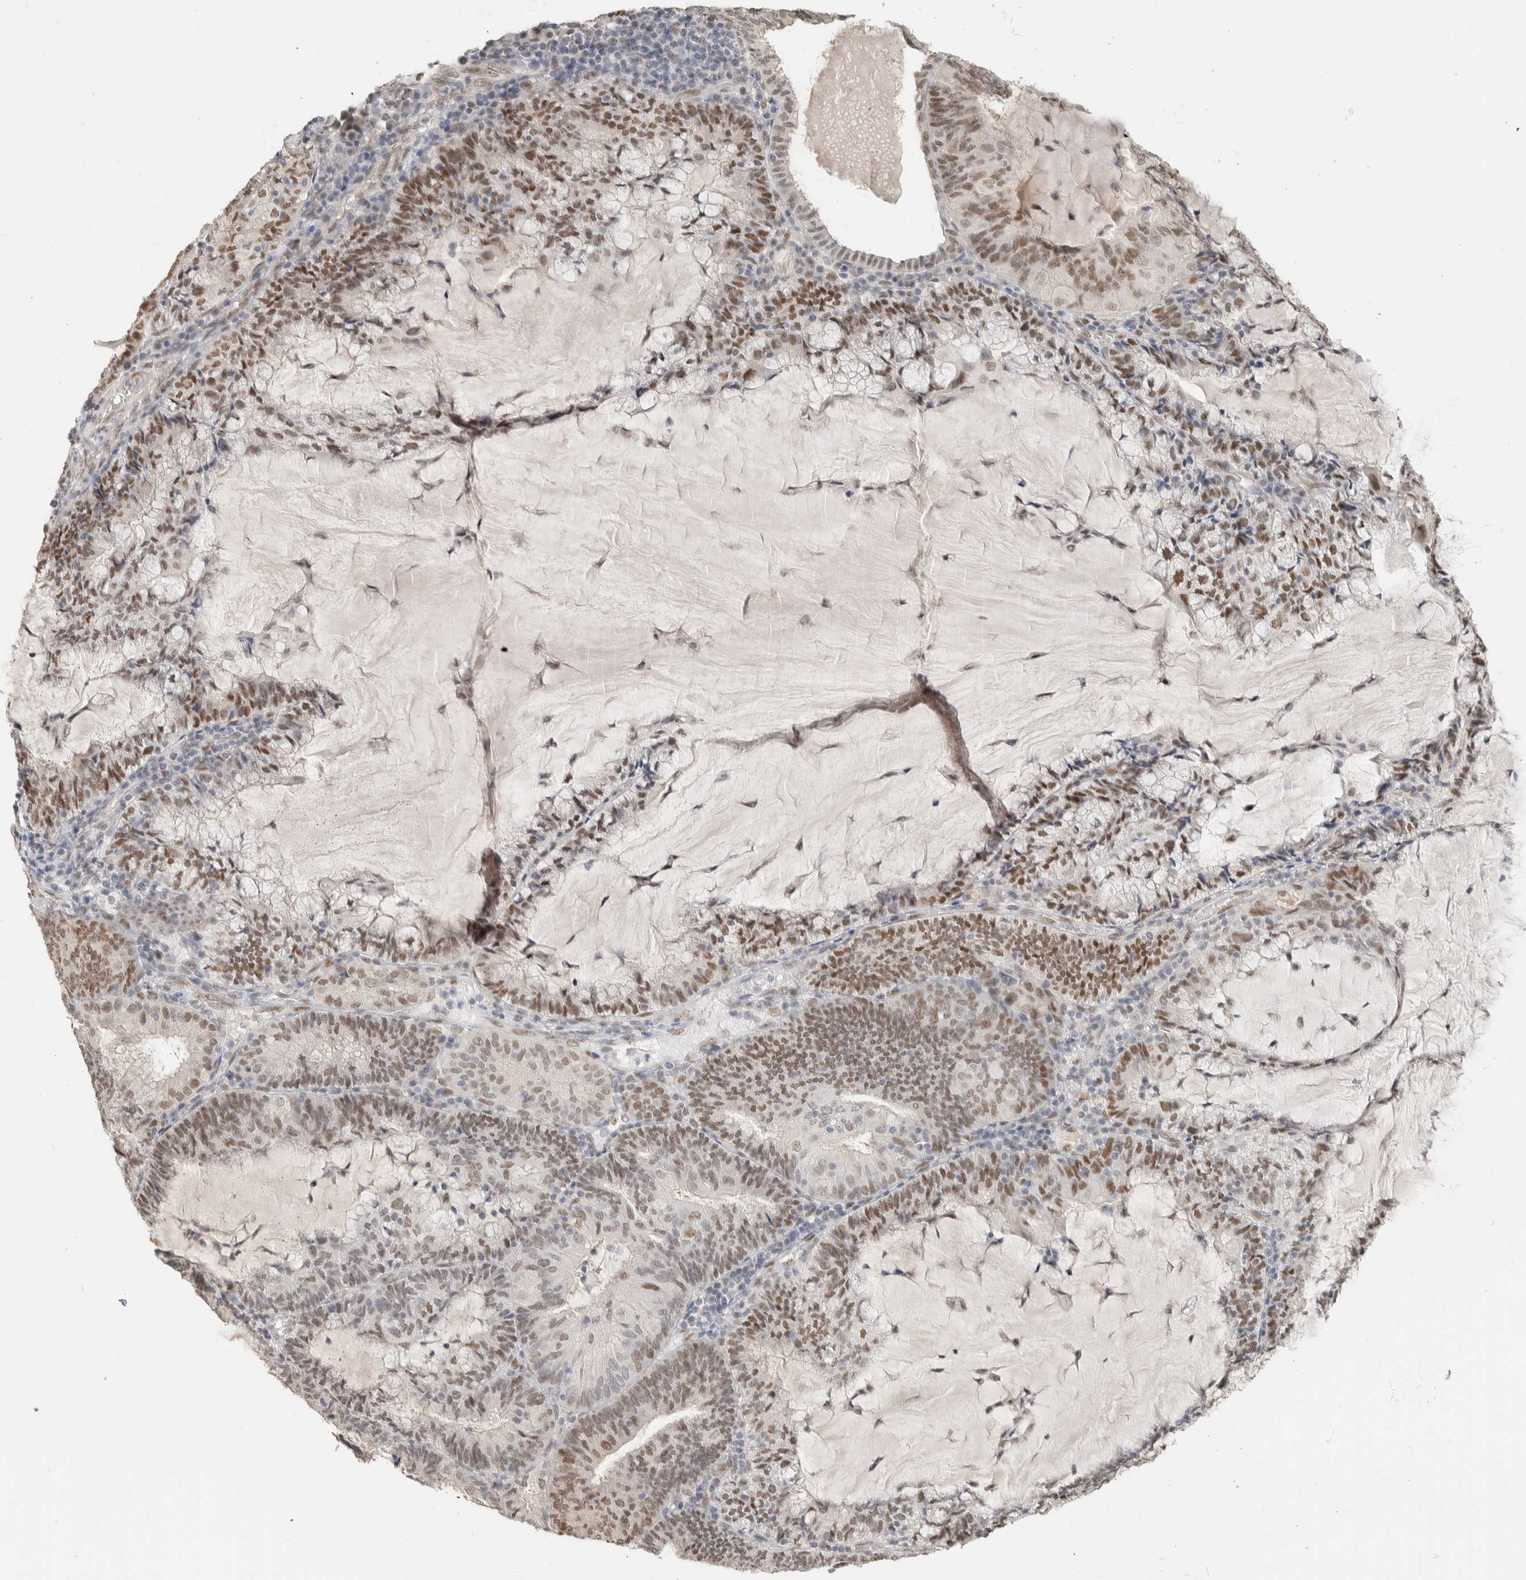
{"staining": {"intensity": "moderate", "quantity": ">75%", "location": "nuclear"}, "tissue": "endometrial cancer", "cell_type": "Tumor cells", "image_type": "cancer", "snomed": [{"axis": "morphology", "description": "Adenocarcinoma, NOS"}, {"axis": "topography", "description": "Endometrium"}], "caption": "A high-resolution image shows immunohistochemistry staining of endometrial cancer, which exhibits moderate nuclear expression in about >75% of tumor cells. (brown staining indicates protein expression, while blue staining denotes nuclei).", "gene": "PUS7", "patient": {"sex": "female", "age": 81}}